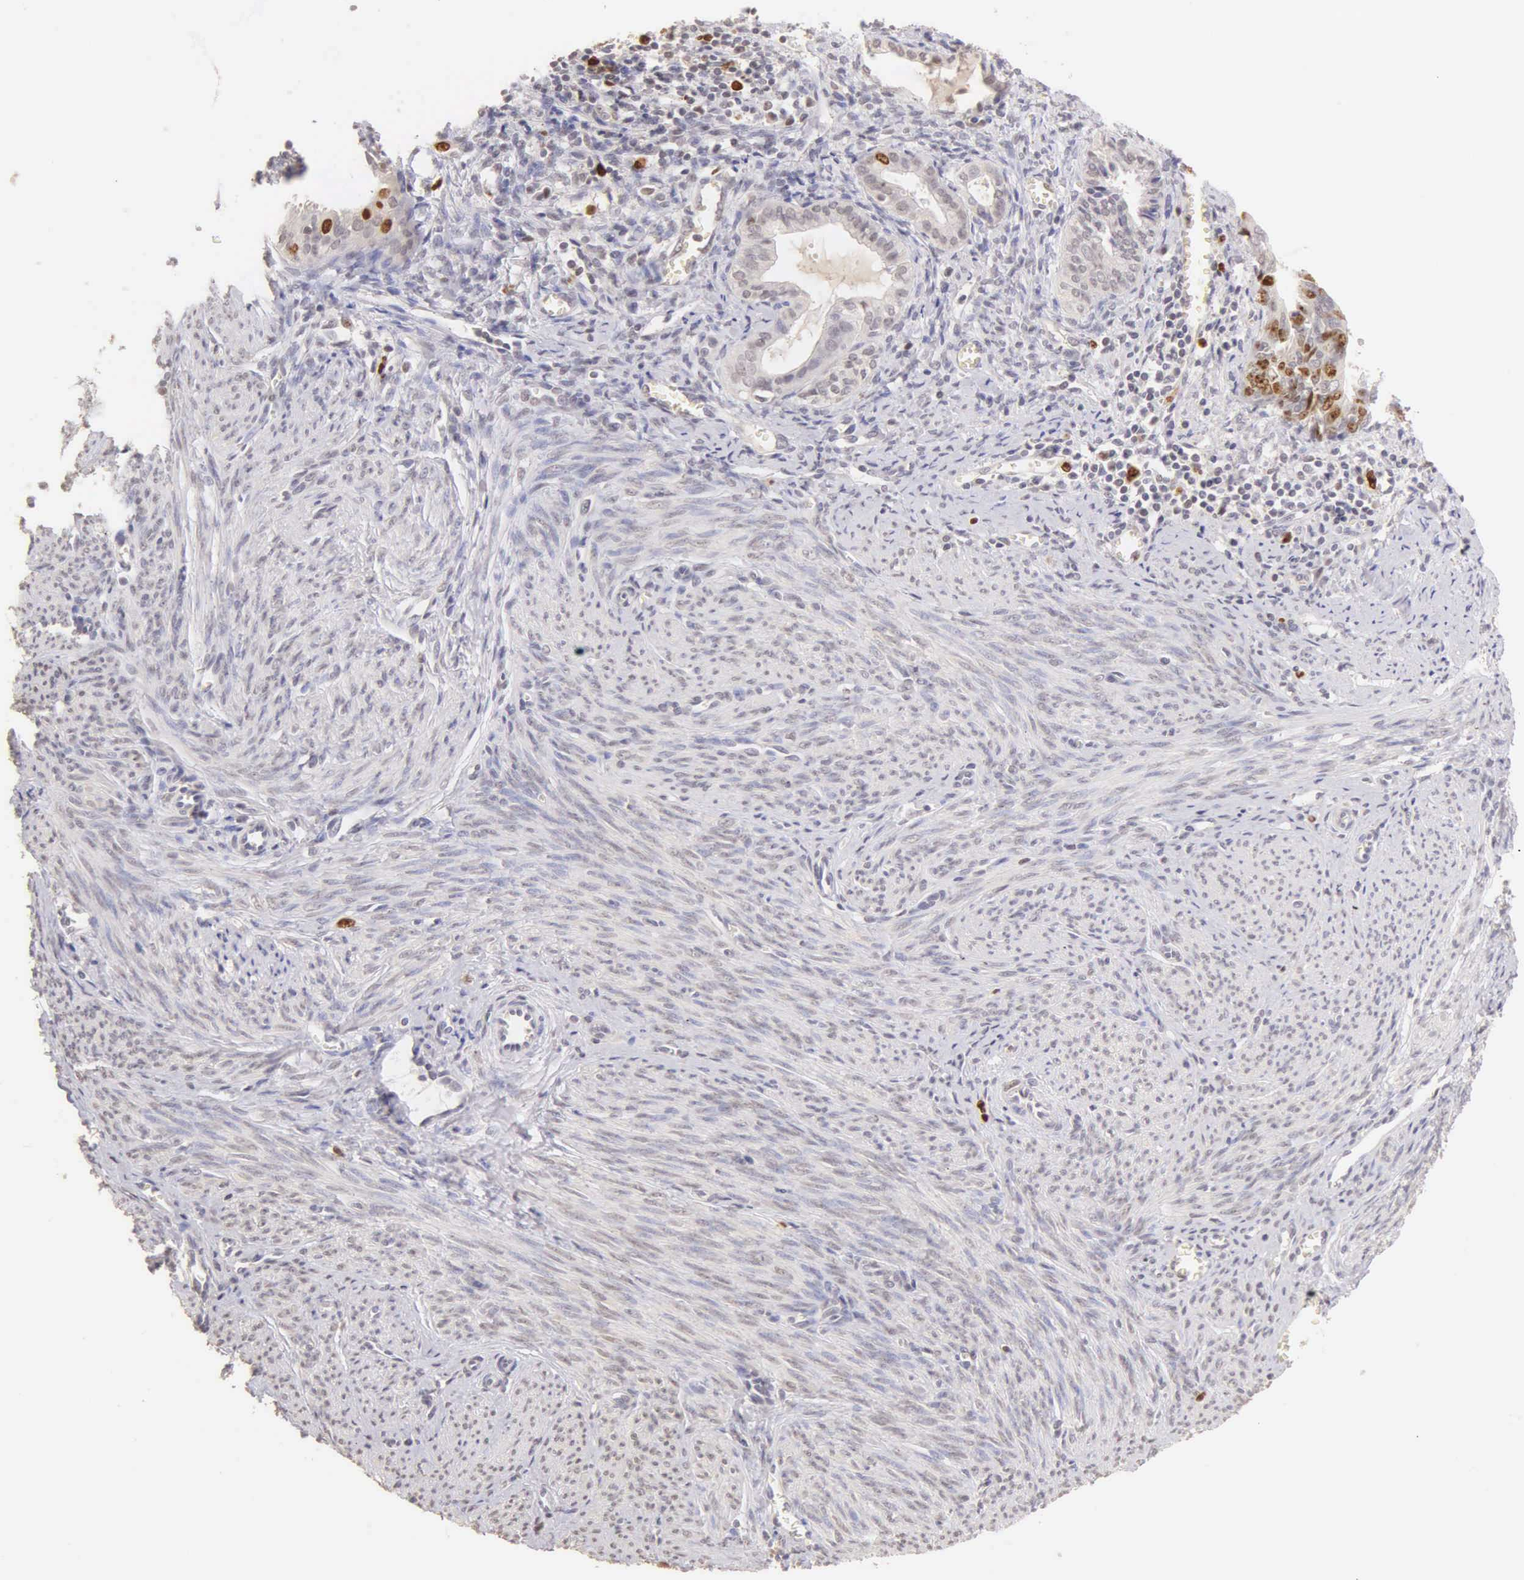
{"staining": {"intensity": "moderate", "quantity": "25%-75%", "location": "nuclear"}, "tissue": "endometrial cancer", "cell_type": "Tumor cells", "image_type": "cancer", "snomed": [{"axis": "morphology", "description": "Adenocarcinoma, NOS"}, {"axis": "topography", "description": "Endometrium"}], "caption": "IHC histopathology image of neoplastic tissue: human endometrial cancer stained using IHC reveals medium levels of moderate protein expression localized specifically in the nuclear of tumor cells, appearing as a nuclear brown color.", "gene": "MKI67", "patient": {"sex": "female", "age": 75}}